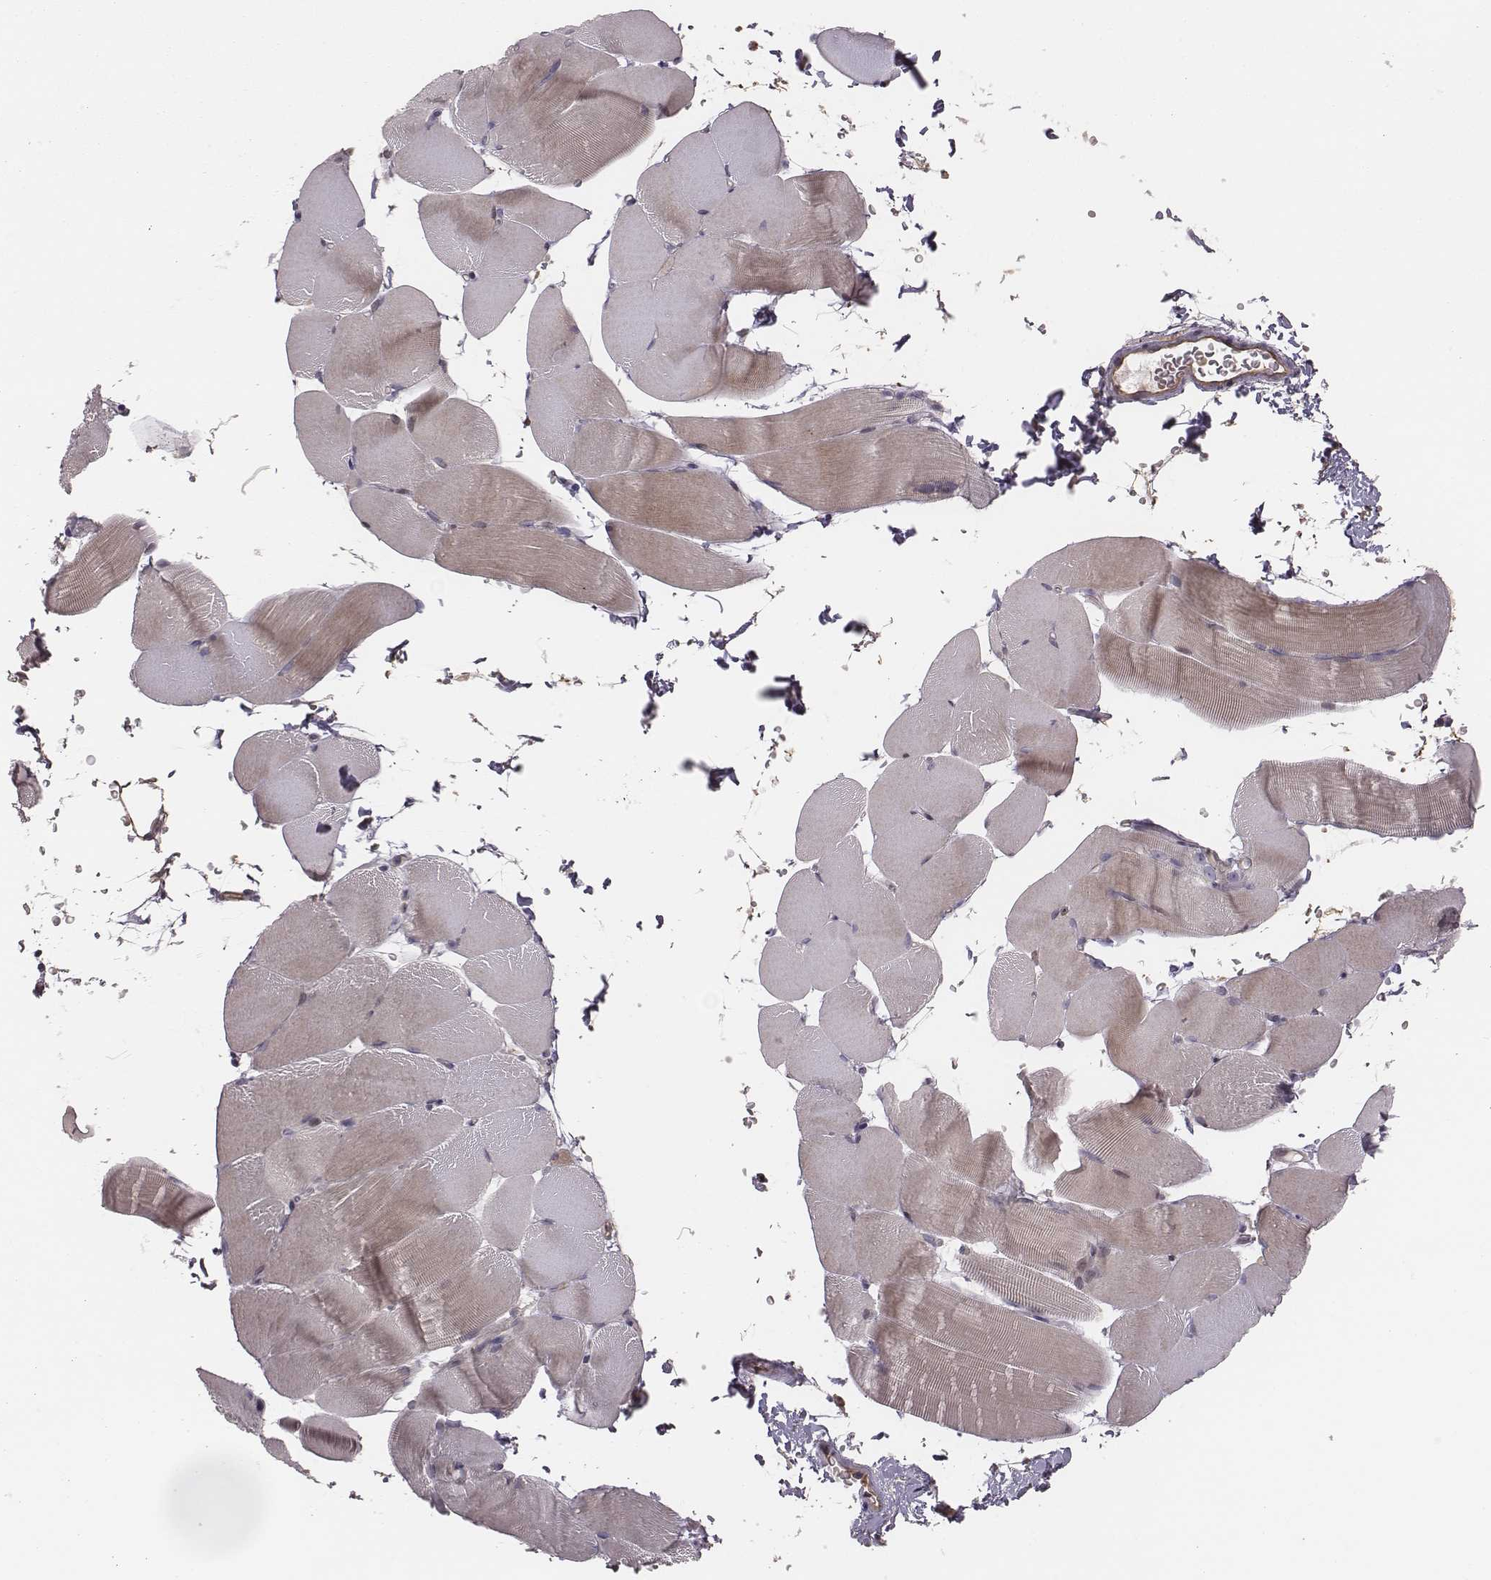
{"staining": {"intensity": "weak", "quantity": "<25%", "location": "cytoplasmic/membranous"}, "tissue": "skeletal muscle", "cell_type": "Myocytes", "image_type": "normal", "snomed": [{"axis": "morphology", "description": "Normal tissue, NOS"}, {"axis": "topography", "description": "Skeletal muscle"}], "caption": "Immunohistochemistry micrograph of benign skeletal muscle: human skeletal muscle stained with DAB (3,3'-diaminobenzidine) shows no significant protein positivity in myocytes.", "gene": "CAD", "patient": {"sex": "female", "age": 37}}